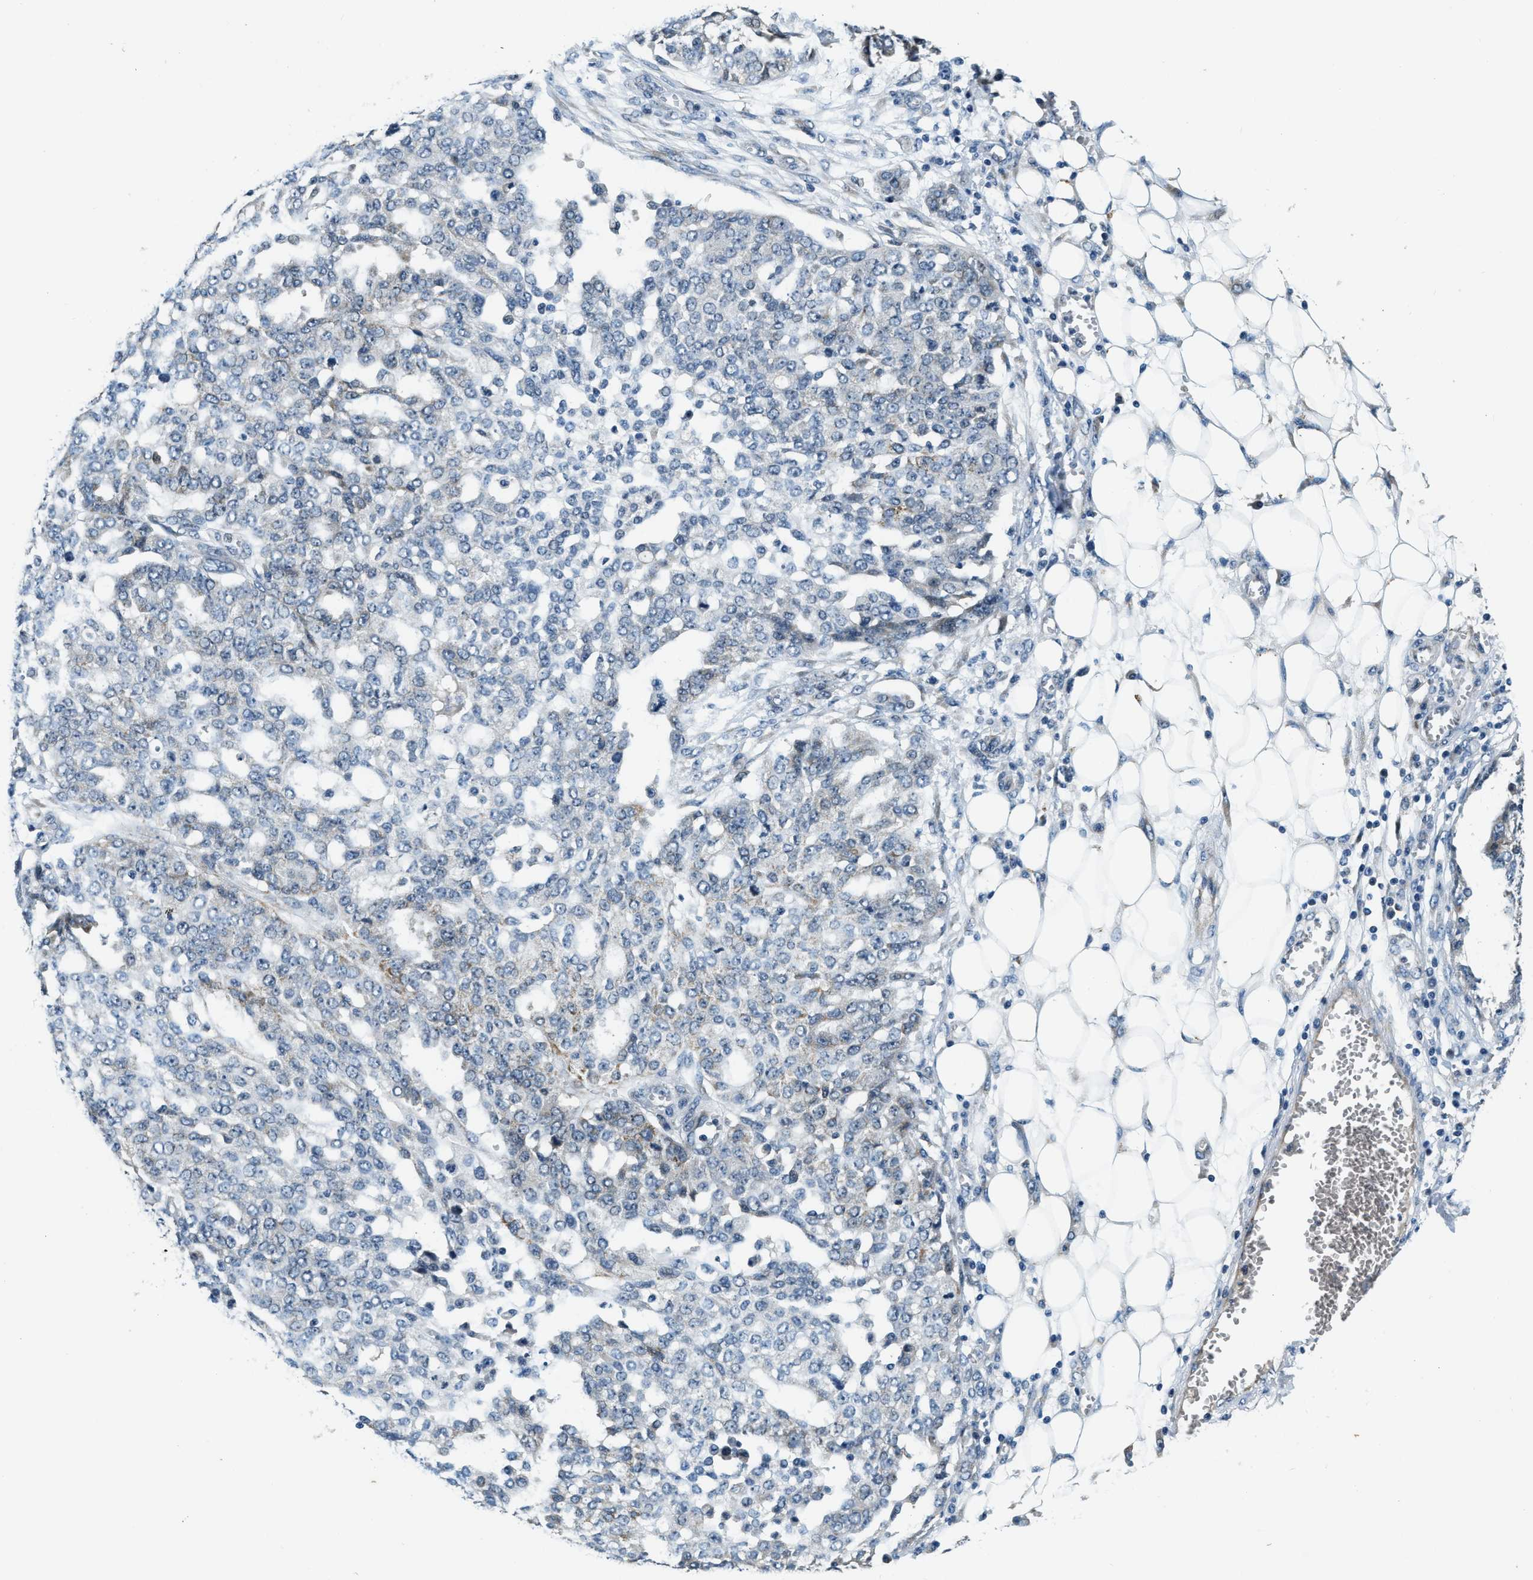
{"staining": {"intensity": "negative", "quantity": "none", "location": "none"}, "tissue": "ovarian cancer", "cell_type": "Tumor cells", "image_type": "cancer", "snomed": [{"axis": "morphology", "description": "Cystadenocarcinoma, serous, NOS"}, {"axis": "topography", "description": "Soft tissue"}, {"axis": "topography", "description": "Ovary"}], "caption": "Tumor cells are negative for brown protein staining in serous cystadenocarcinoma (ovarian).", "gene": "YAE1", "patient": {"sex": "female", "age": 57}}